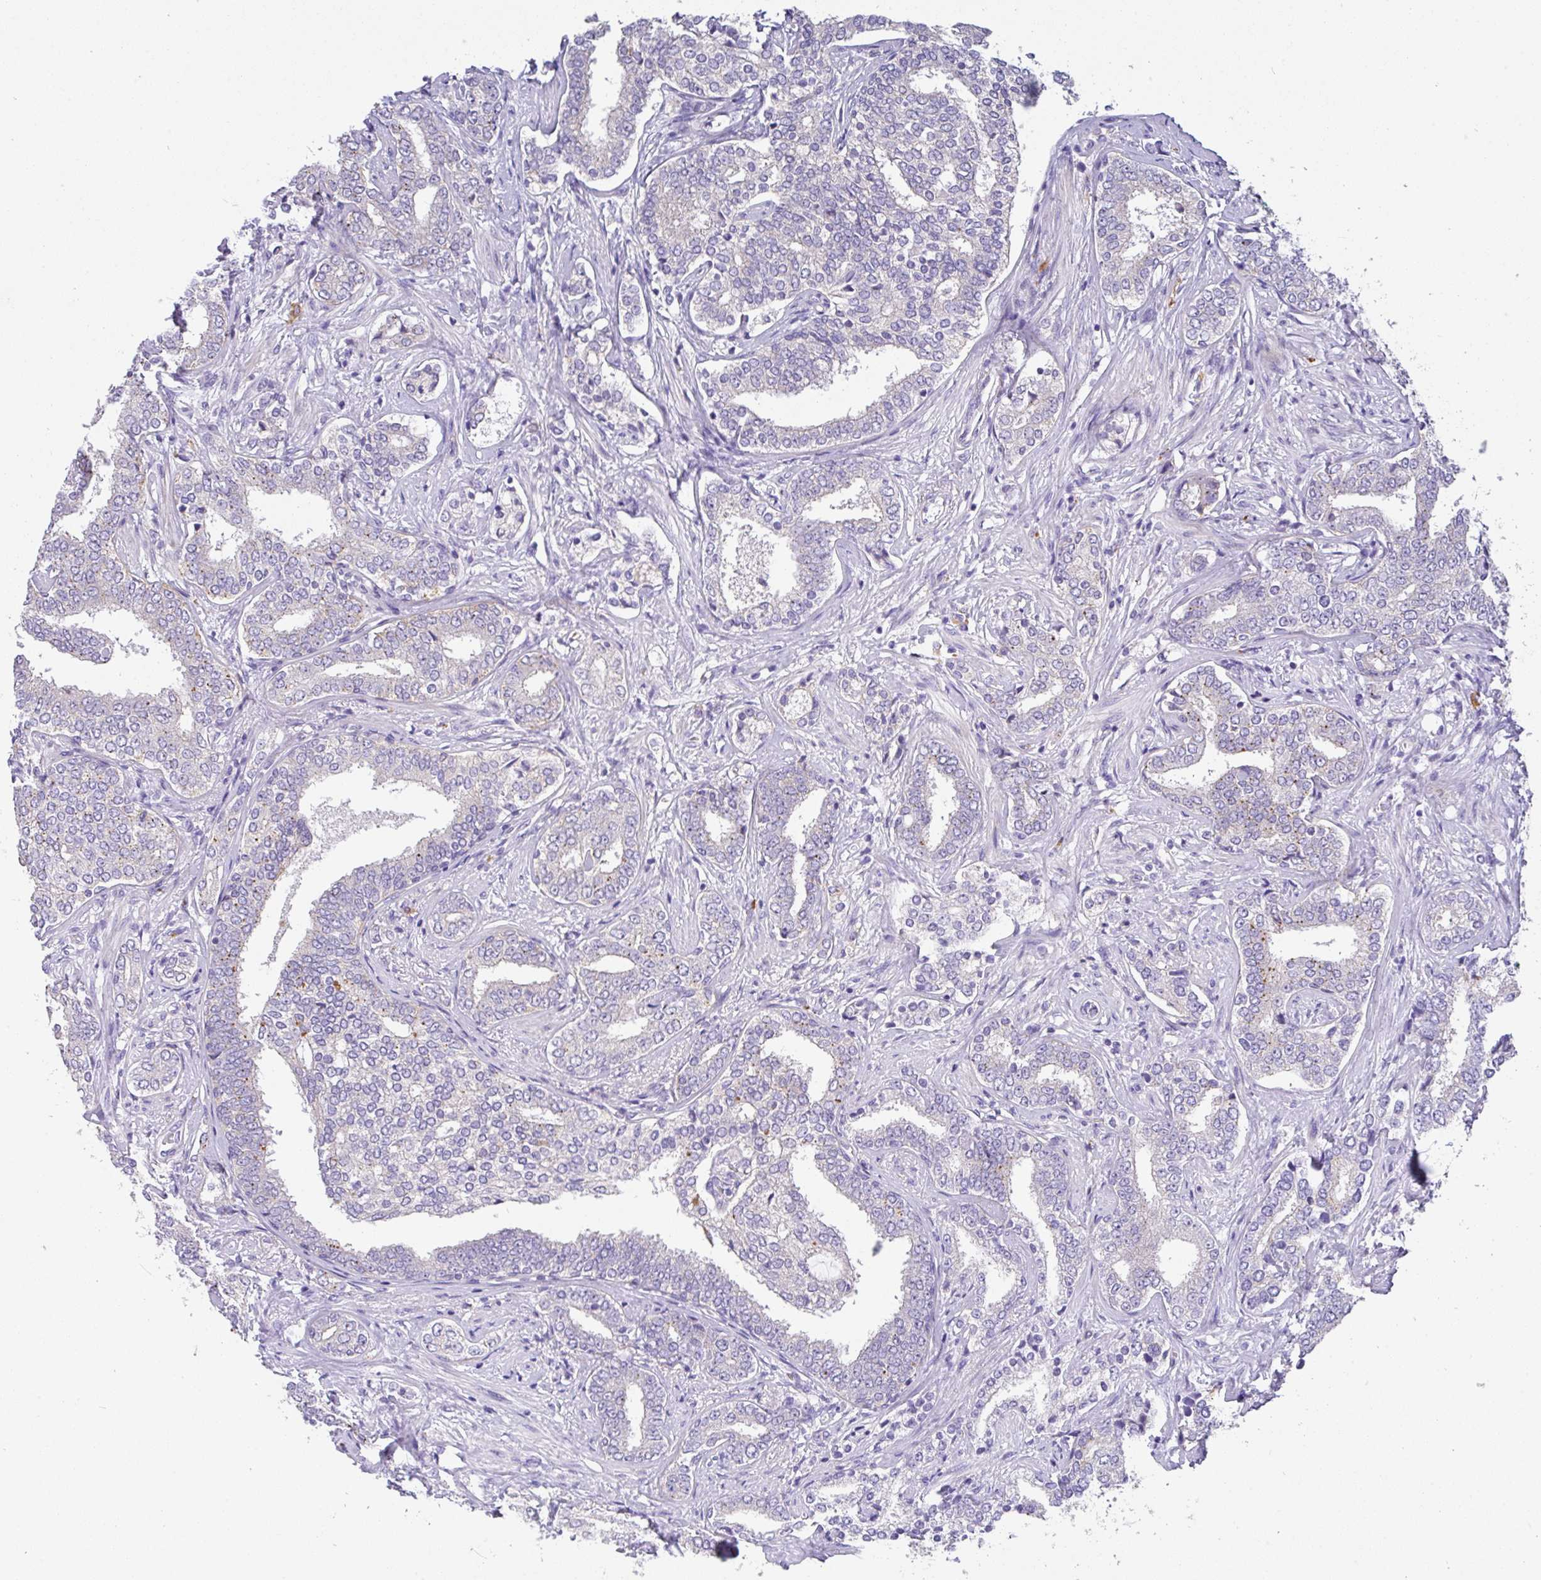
{"staining": {"intensity": "negative", "quantity": "none", "location": "none"}, "tissue": "prostate cancer", "cell_type": "Tumor cells", "image_type": "cancer", "snomed": [{"axis": "morphology", "description": "Adenocarcinoma, High grade"}, {"axis": "topography", "description": "Prostate"}], "caption": "Photomicrograph shows no significant protein positivity in tumor cells of high-grade adenocarcinoma (prostate).", "gene": "EPN3", "patient": {"sex": "male", "age": 72}}